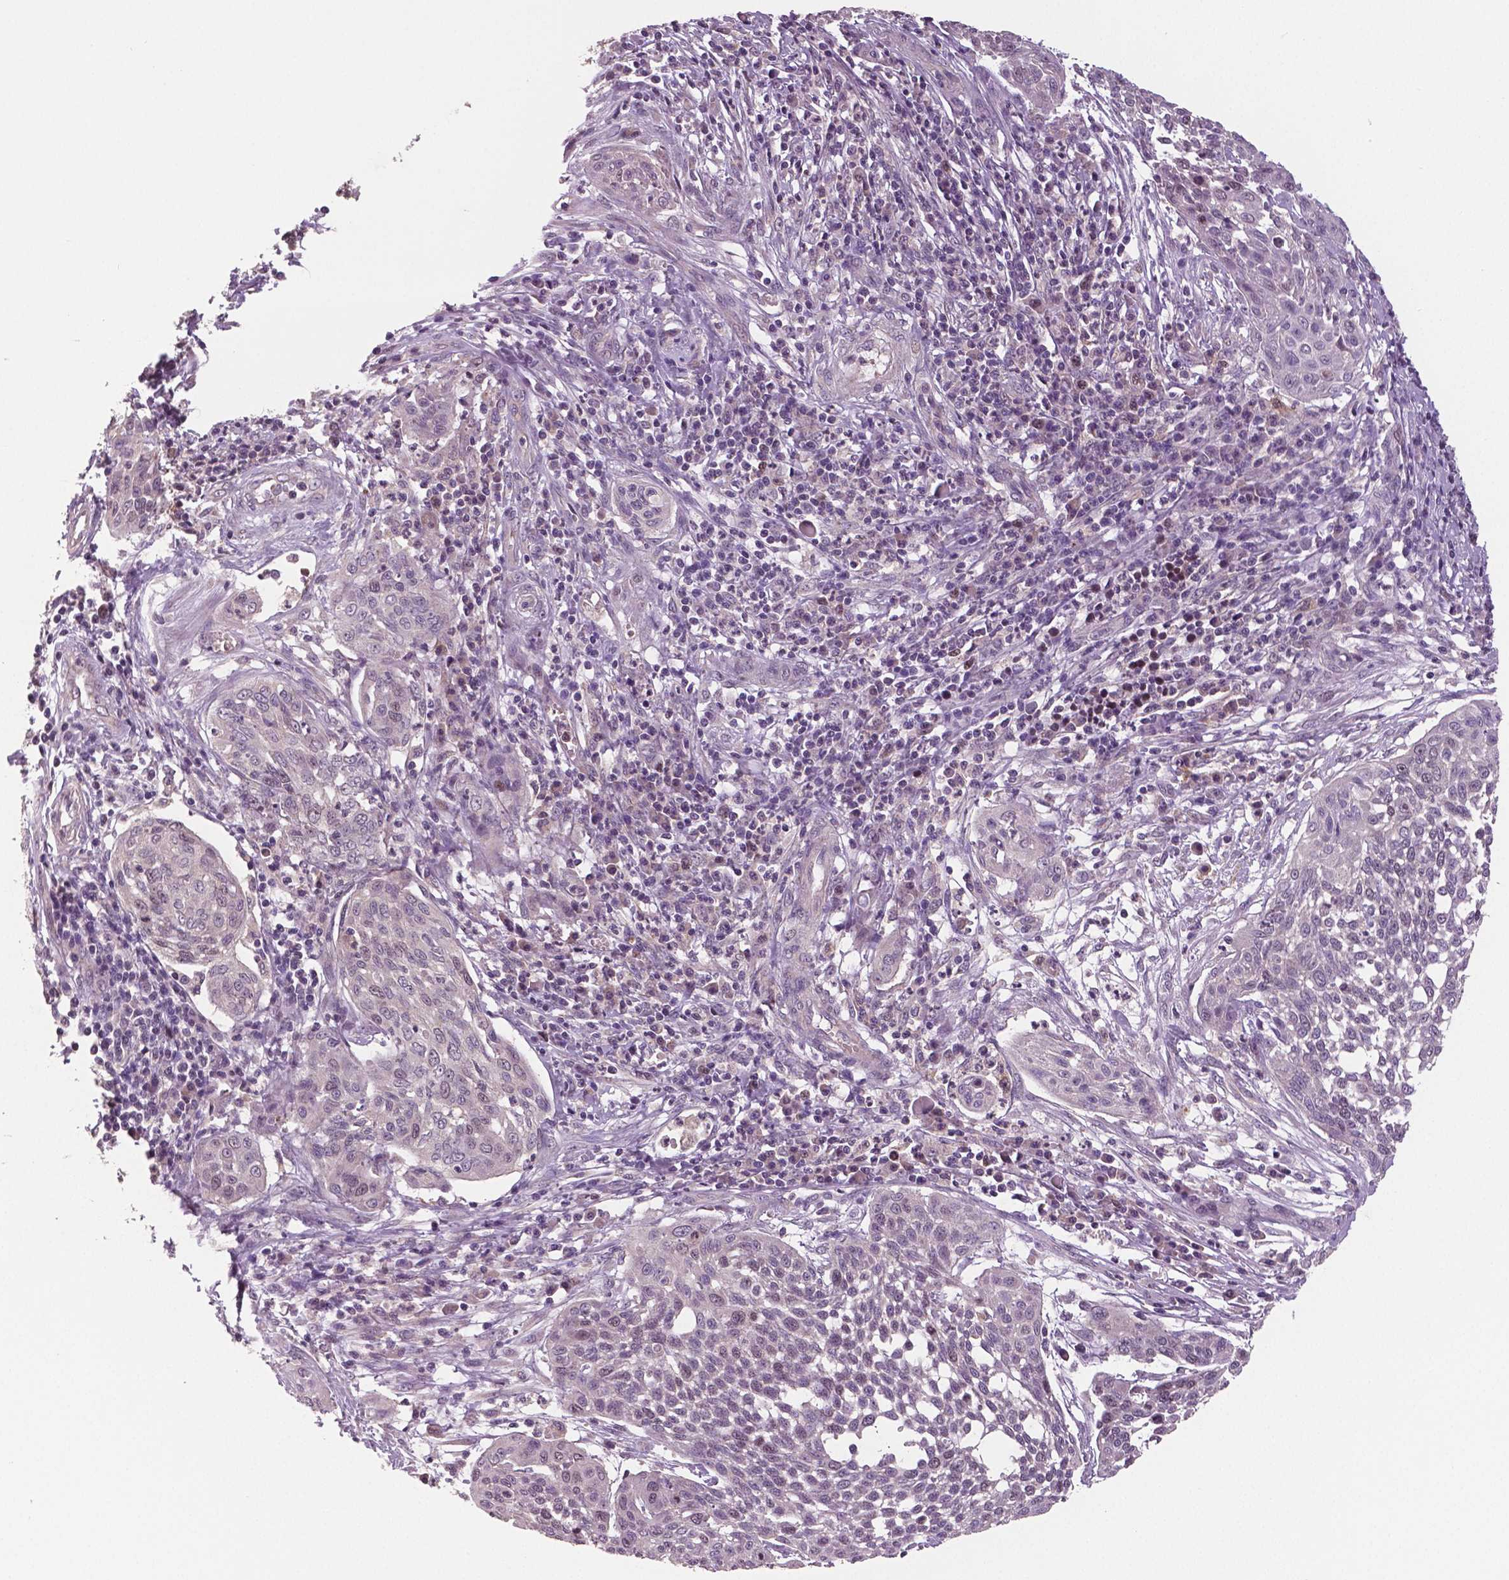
{"staining": {"intensity": "weak", "quantity": "<25%", "location": "nuclear"}, "tissue": "cervical cancer", "cell_type": "Tumor cells", "image_type": "cancer", "snomed": [{"axis": "morphology", "description": "Squamous cell carcinoma, NOS"}, {"axis": "topography", "description": "Cervix"}], "caption": "There is no significant positivity in tumor cells of cervical cancer (squamous cell carcinoma).", "gene": "MKI67", "patient": {"sex": "female", "age": 34}}